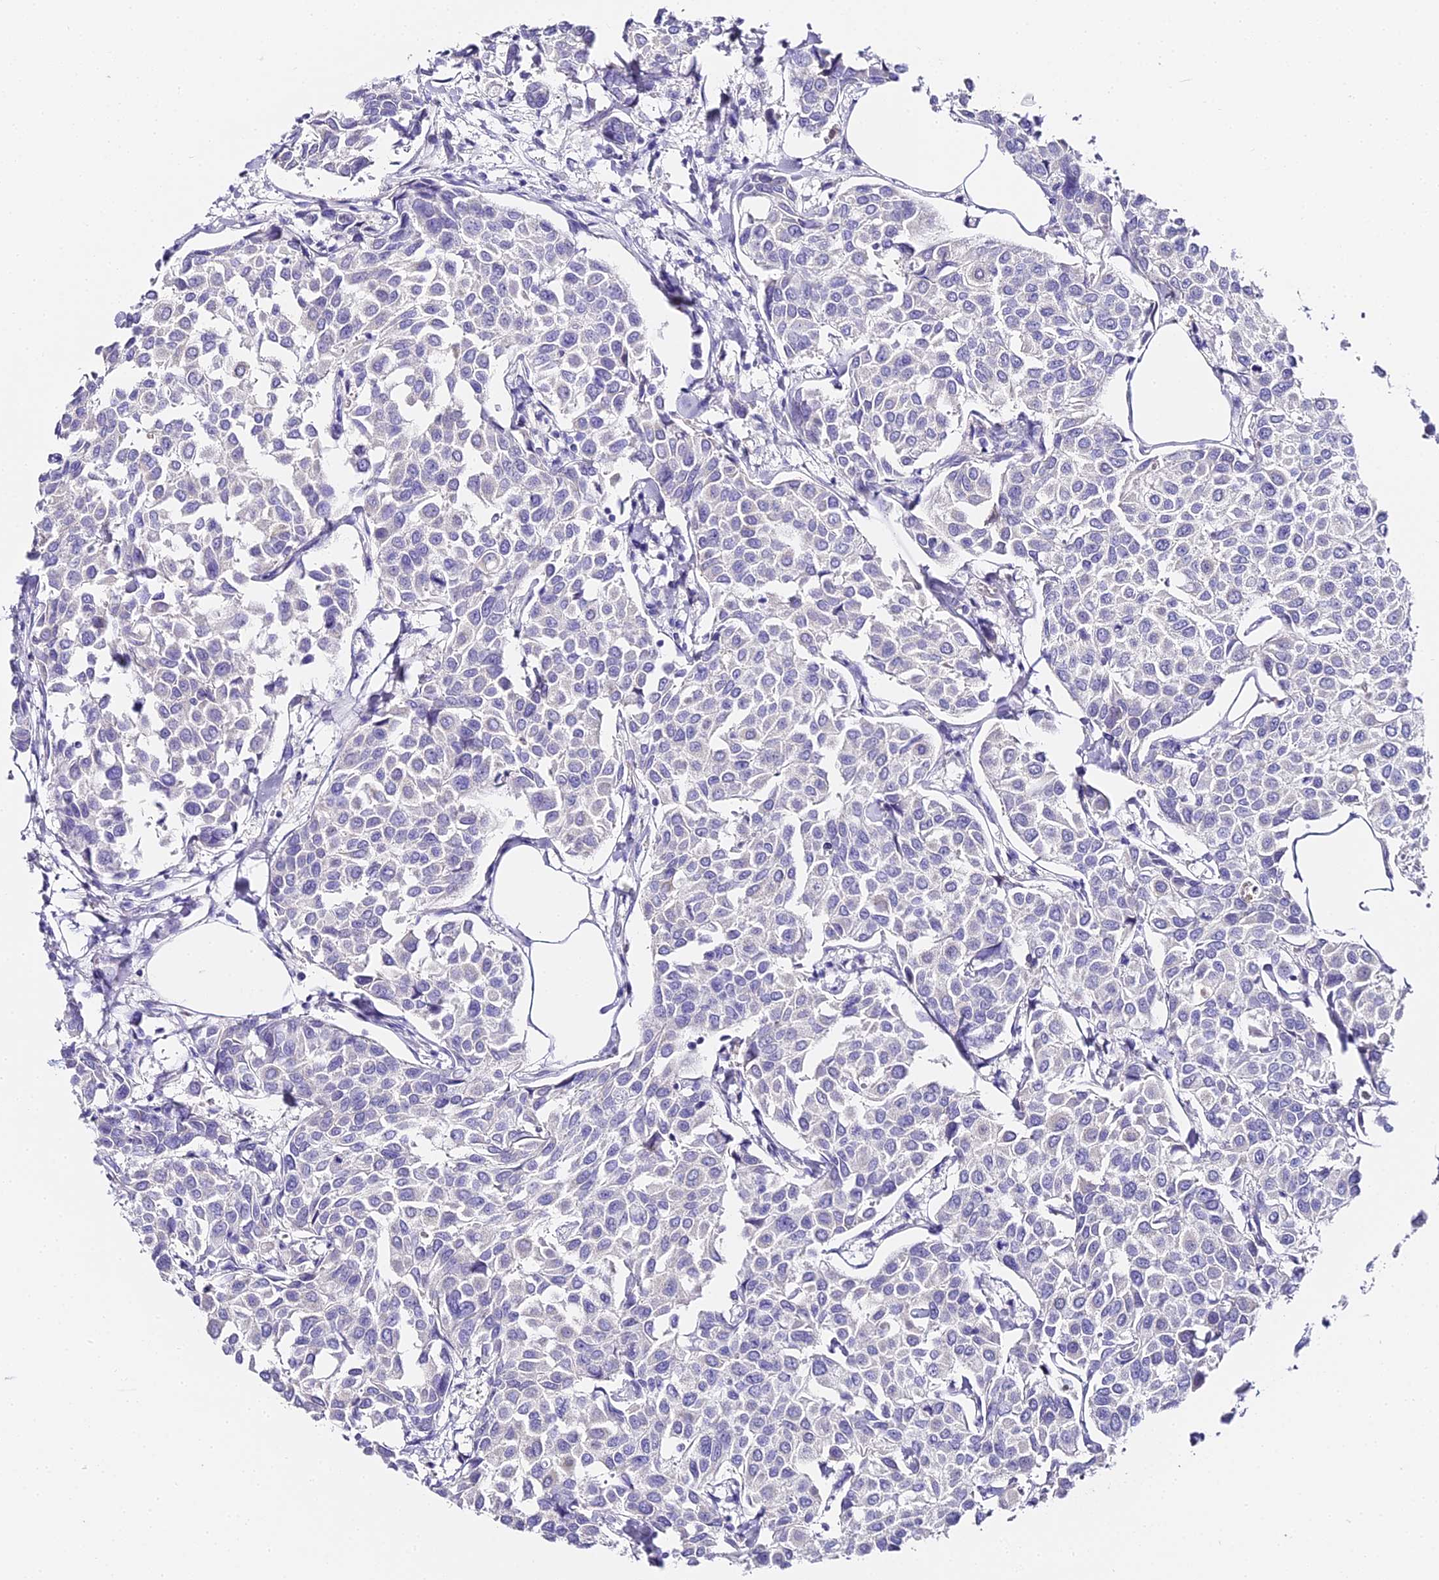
{"staining": {"intensity": "negative", "quantity": "none", "location": "none"}, "tissue": "breast cancer", "cell_type": "Tumor cells", "image_type": "cancer", "snomed": [{"axis": "morphology", "description": "Duct carcinoma"}, {"axis": "topography", "description": "Breast"}], "caption": "There is no significant expression in tumor cells of breast cancer. (Stains: DAB (3,3'-diaminobenzidine) immunohistochemistry (IHC) with hematoxylin counter stain, Microscopy: brightfield microscopy at high magnification).", "gene": "ABHD14A-ACY1", "patient": {"sex": "female", "age": 55}}